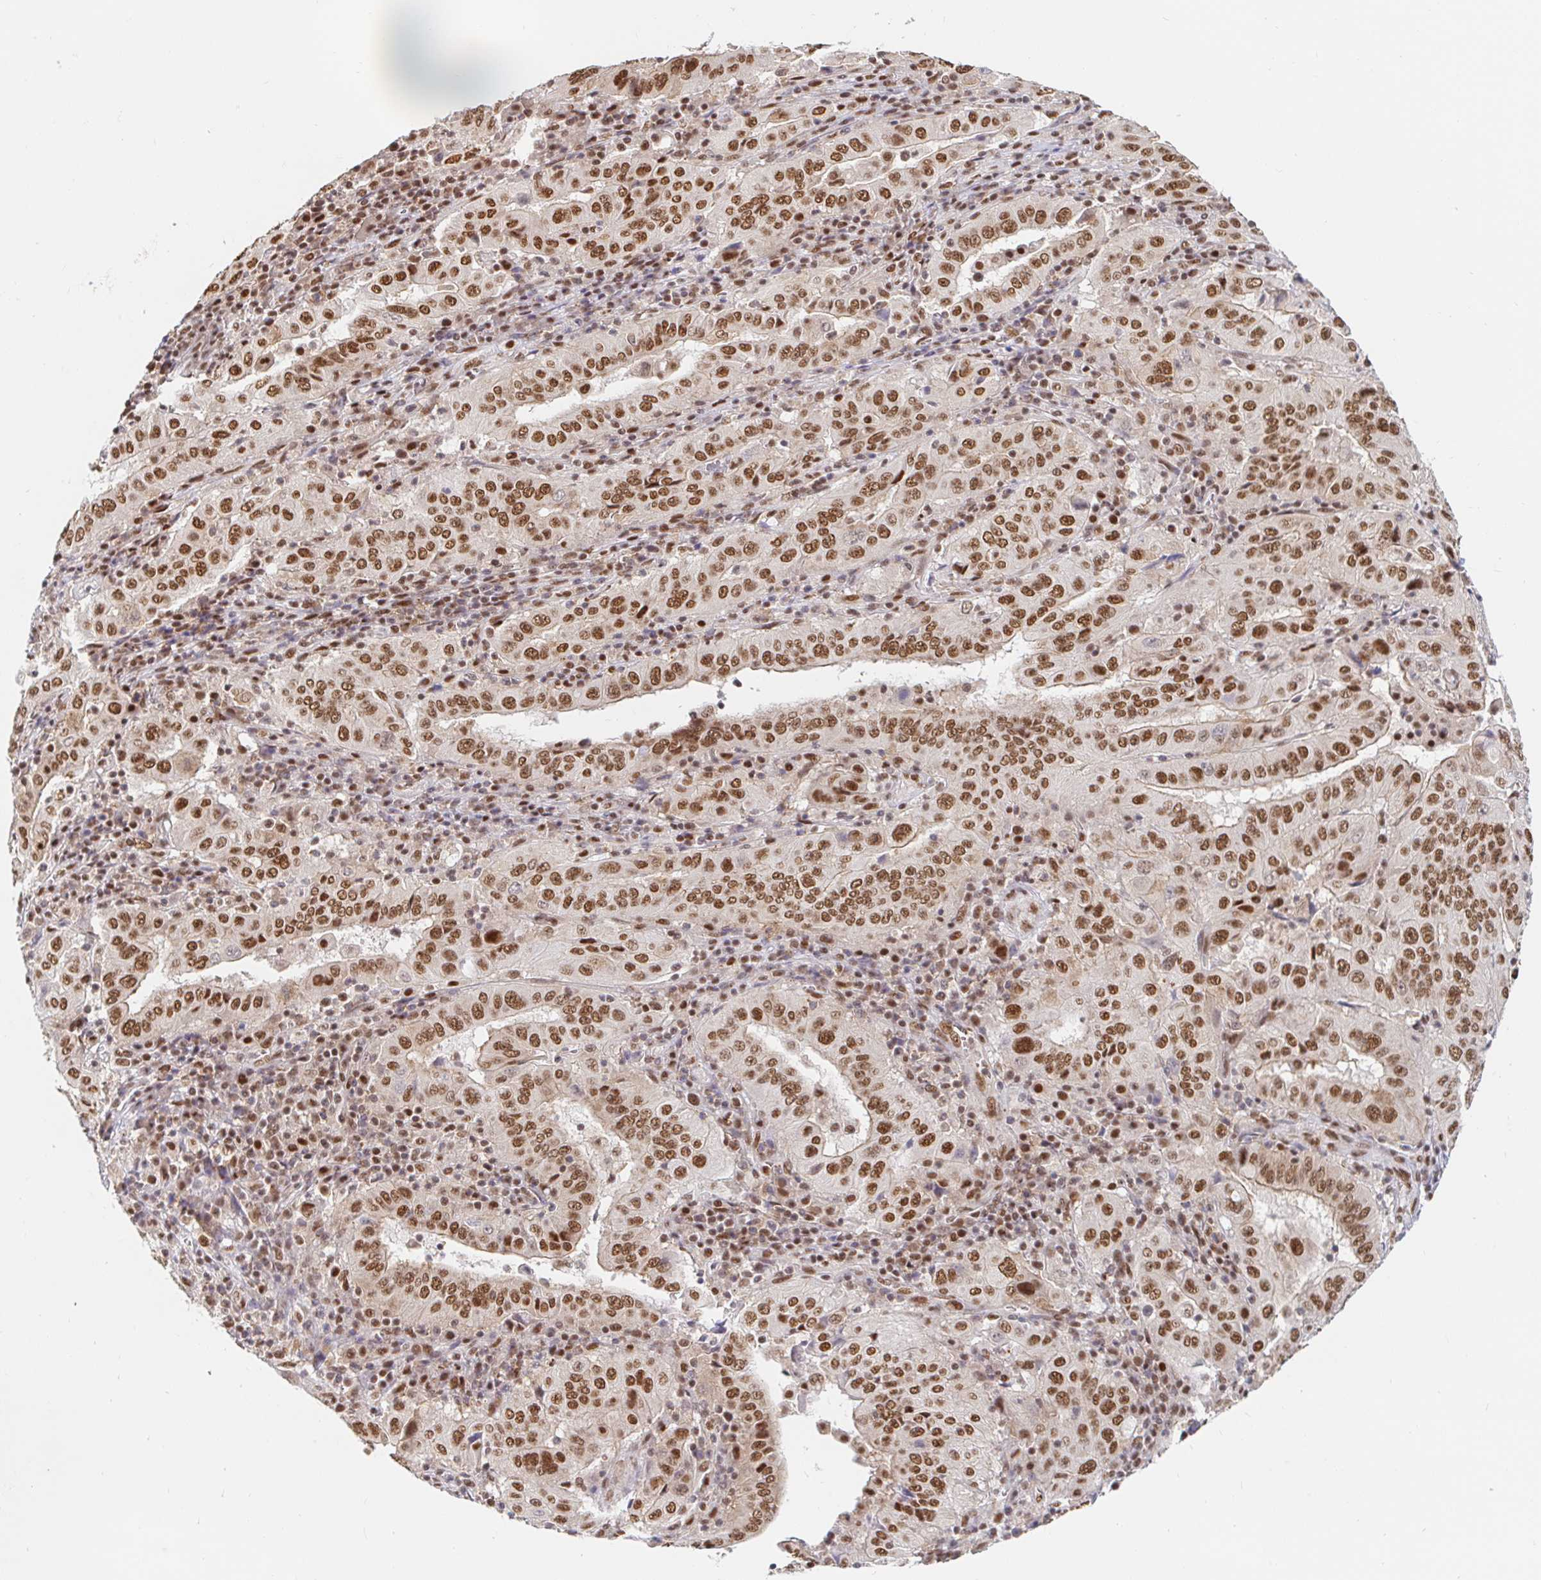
{"staining": {"intensity": "moderate", "quantity": ">75%", "location": "nuclear"}, "tissue": "pancreatic cancer", "cell_type": "Tumor cells", "image_type": "cancer", "snomed": [{"axis": "morphology", "description": "Adenocarcinoma, NOS"}, {"axis": "topography", "description": "Pancreas"}], "caption": "There is medium levels of moderate nuclear positivity in tumor cells of pancreatic cancer (adenocarcinoma), as demonstrated by immunohistochemical staining (brown color).", "gene": "RBMX", "patient": {"sex": "male", "age": 63}}